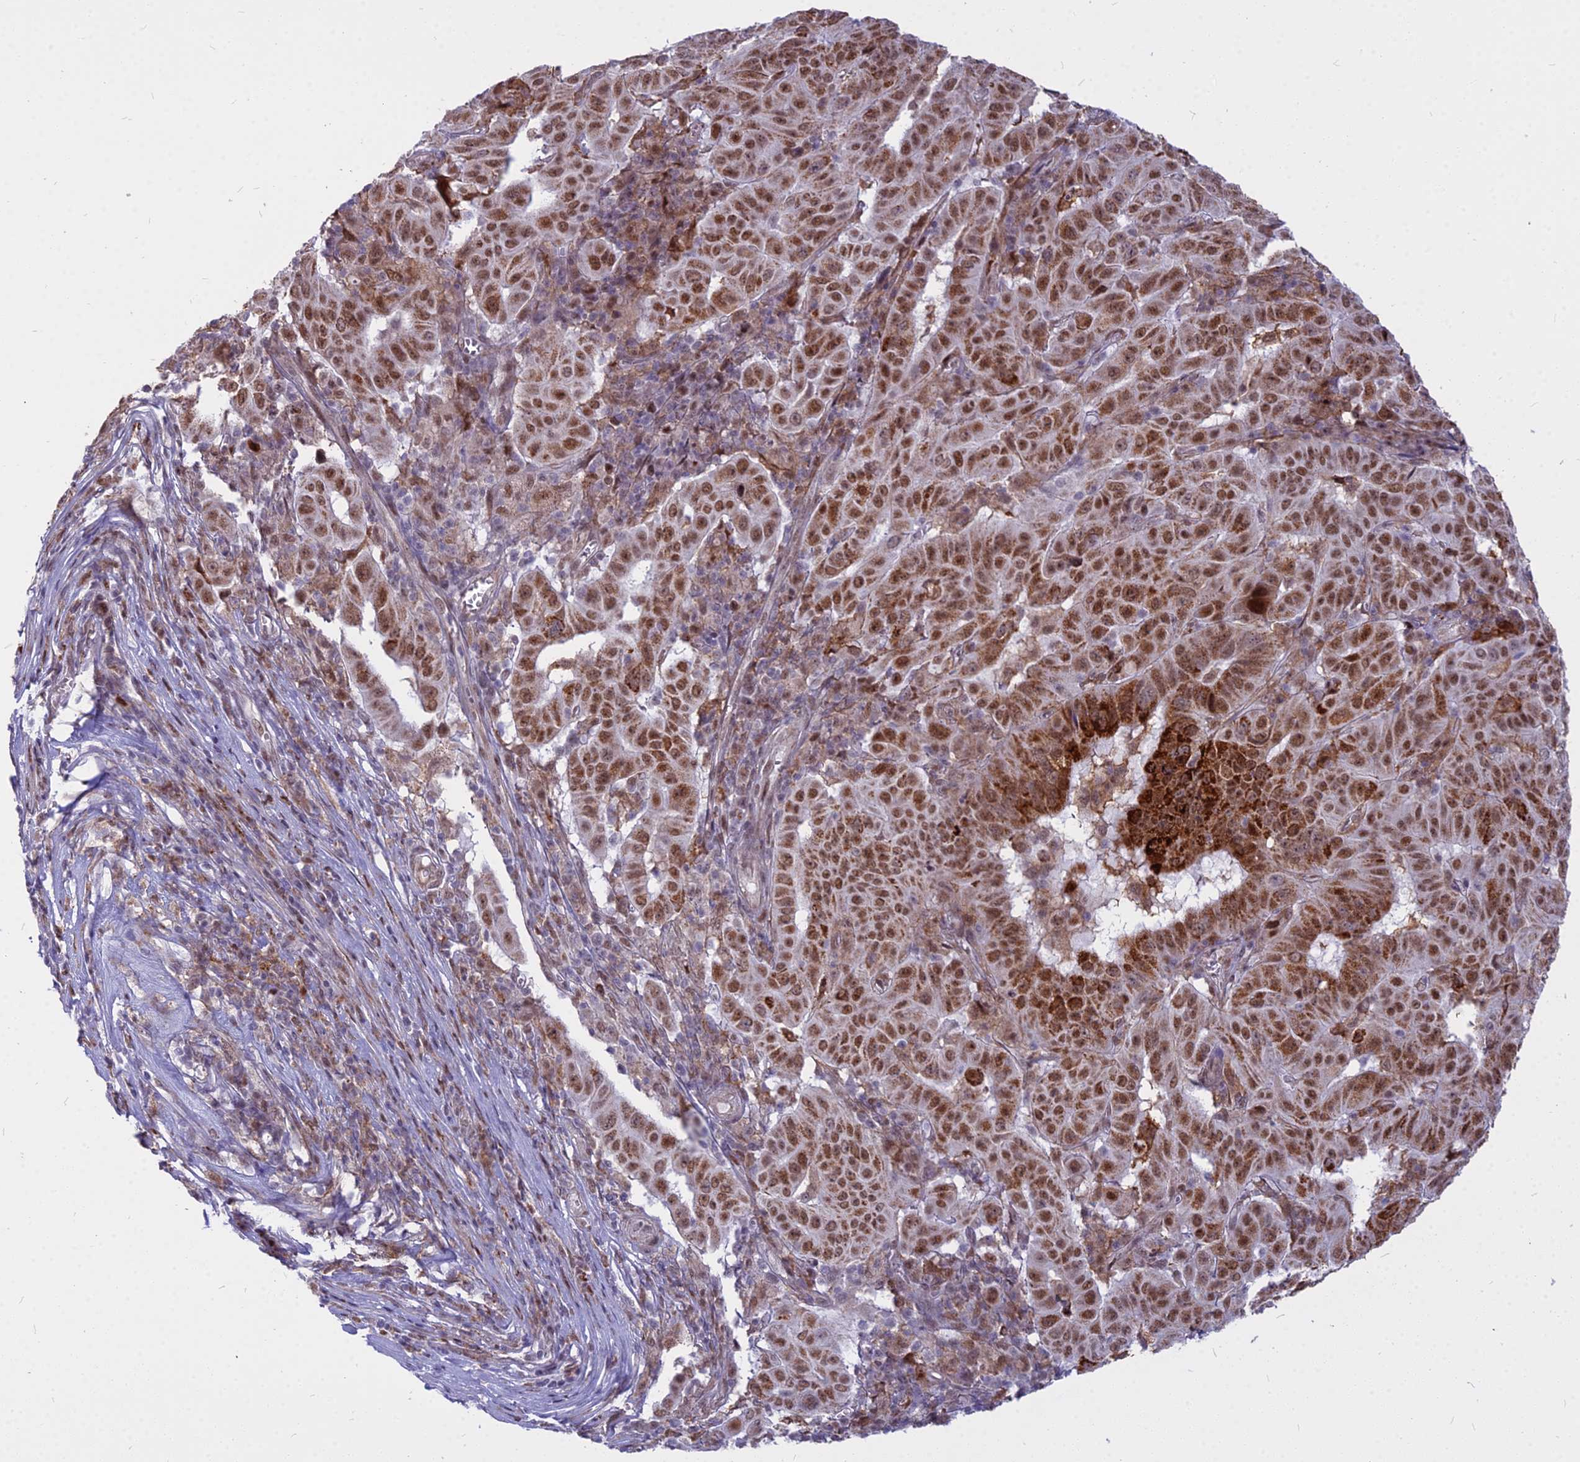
{"staining": {"intensity": "moderate", "quantity": ">75%", "location": "nuclear"}, "tissue": "pancreatic cancer", "cell_type": "Tumor cells", "image_type": "cancer", "snomed": [{"axis": "morphology", "description": "Adenocarcinoma, NOS"}, {"axis": "topography", "description": "Pancreas"}], "caption": "Protein expression analysis of human pancreatic cancer (adenocarcinoma) reveals moderate nuclear positivity in approximately >75% of tumor cells.", "gene": "ALG10", "patient": {"sex": "male", "age": 63}}